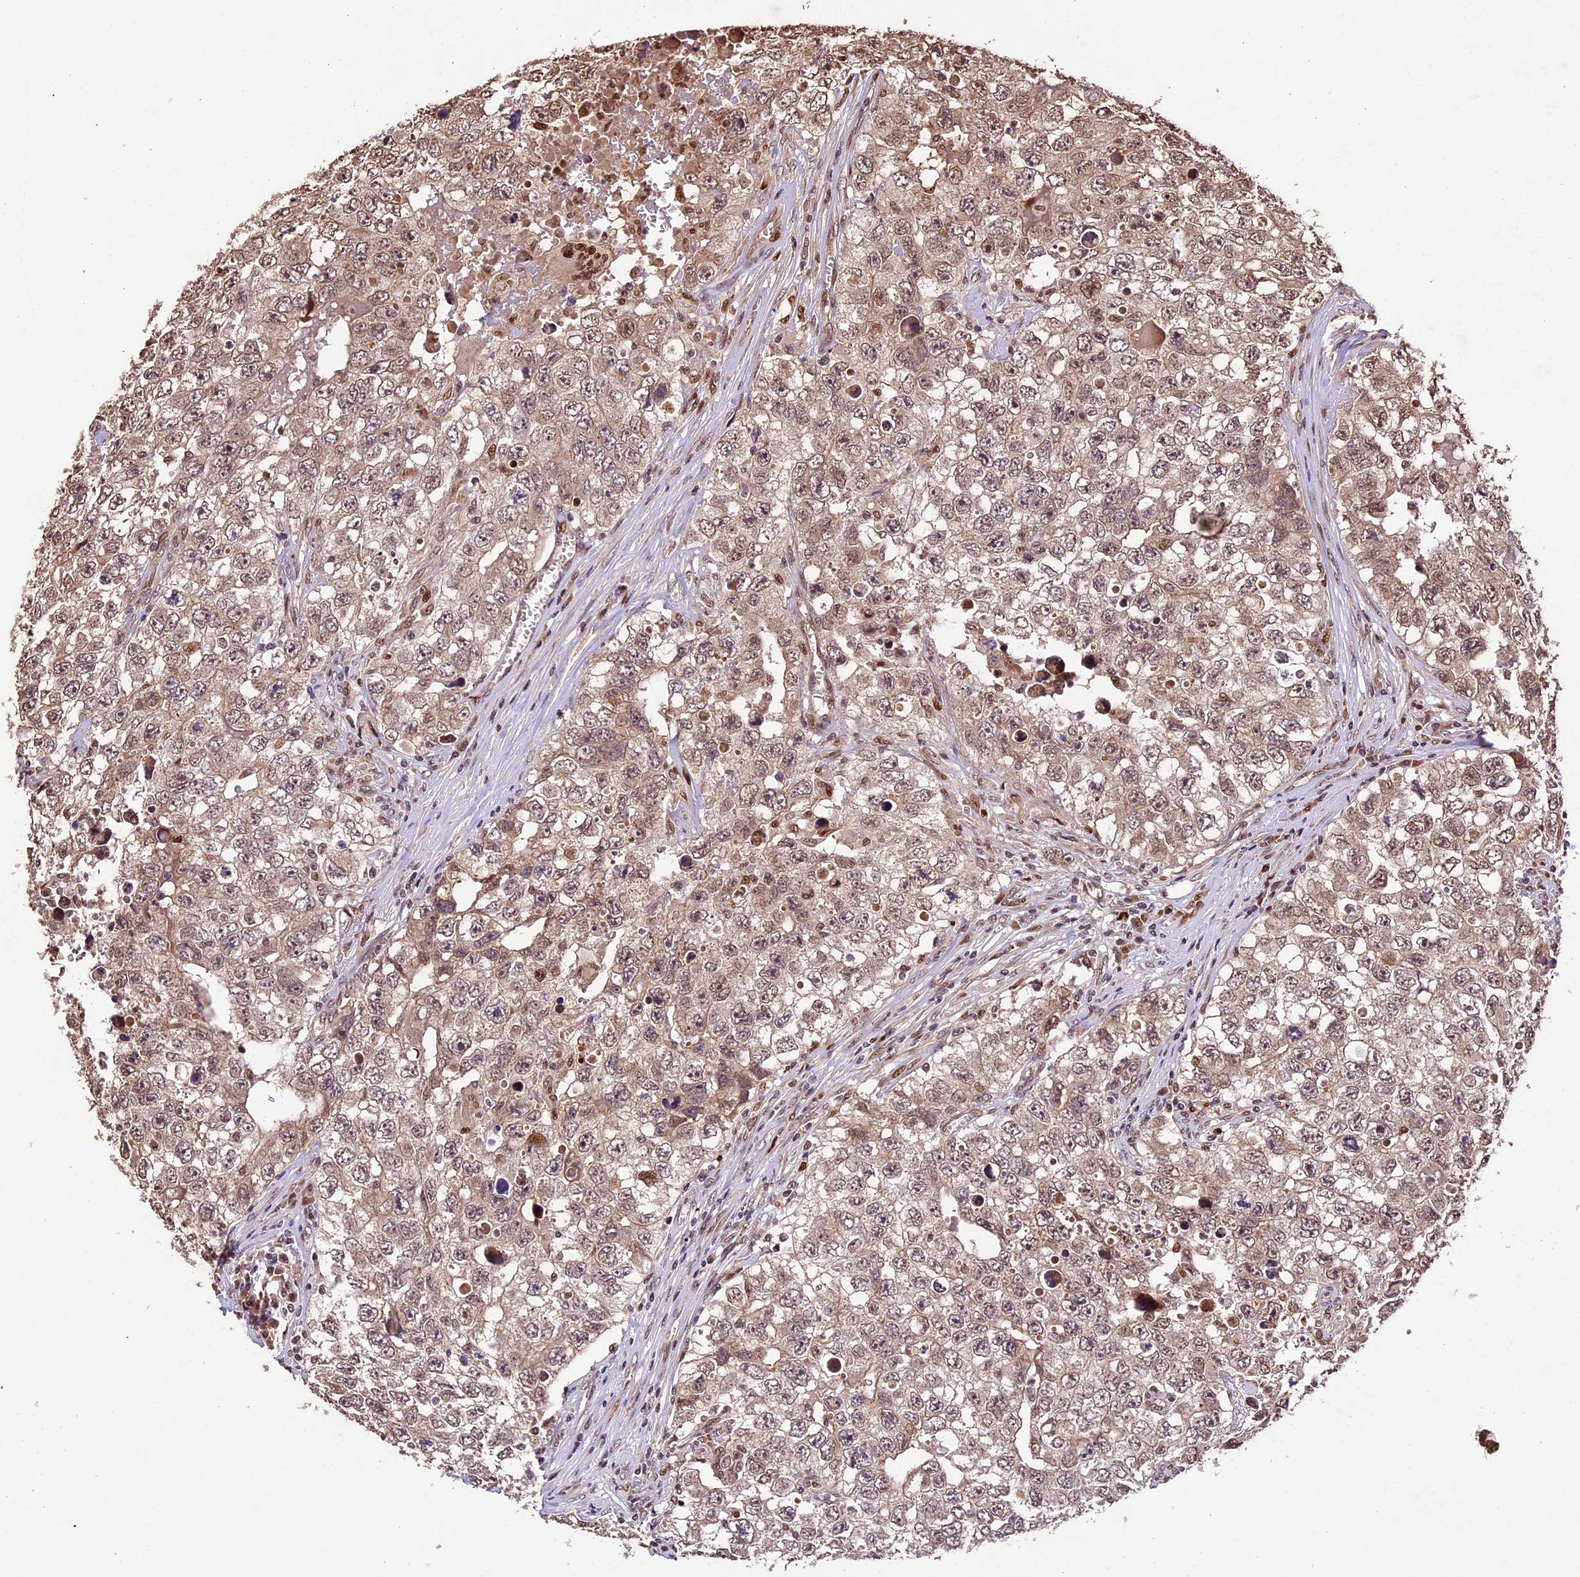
{"staining": {"intensity": "weak", "quantity": ">75%", "location": "cytoplasmic/membranous,nuclear"}, "tissue": "testis cancer", "cell_type": "Tumor cells", "image_type": "cancer", "snomed": [{"axis": "morphology", "description": "Seminoma, NOS"}, {"axis": "morphology", "description": "Carcinoma, Embryonal, NOS"}, {"axis": "topography", "description": "Testis"}], "caption": "Immunohistochemistry histopathology image of neoplastic tissue: human testis cancer stained using IHC reveals low levels of weak protein expression localized specifically in the cytoplasmic/membranous and nuclear of tumor cells, appearing as a cytoplasmic/membranous and nuclear brown color.", "gene": "CDKN2AIP", "patient": {"sex": "male", "age": 43}}